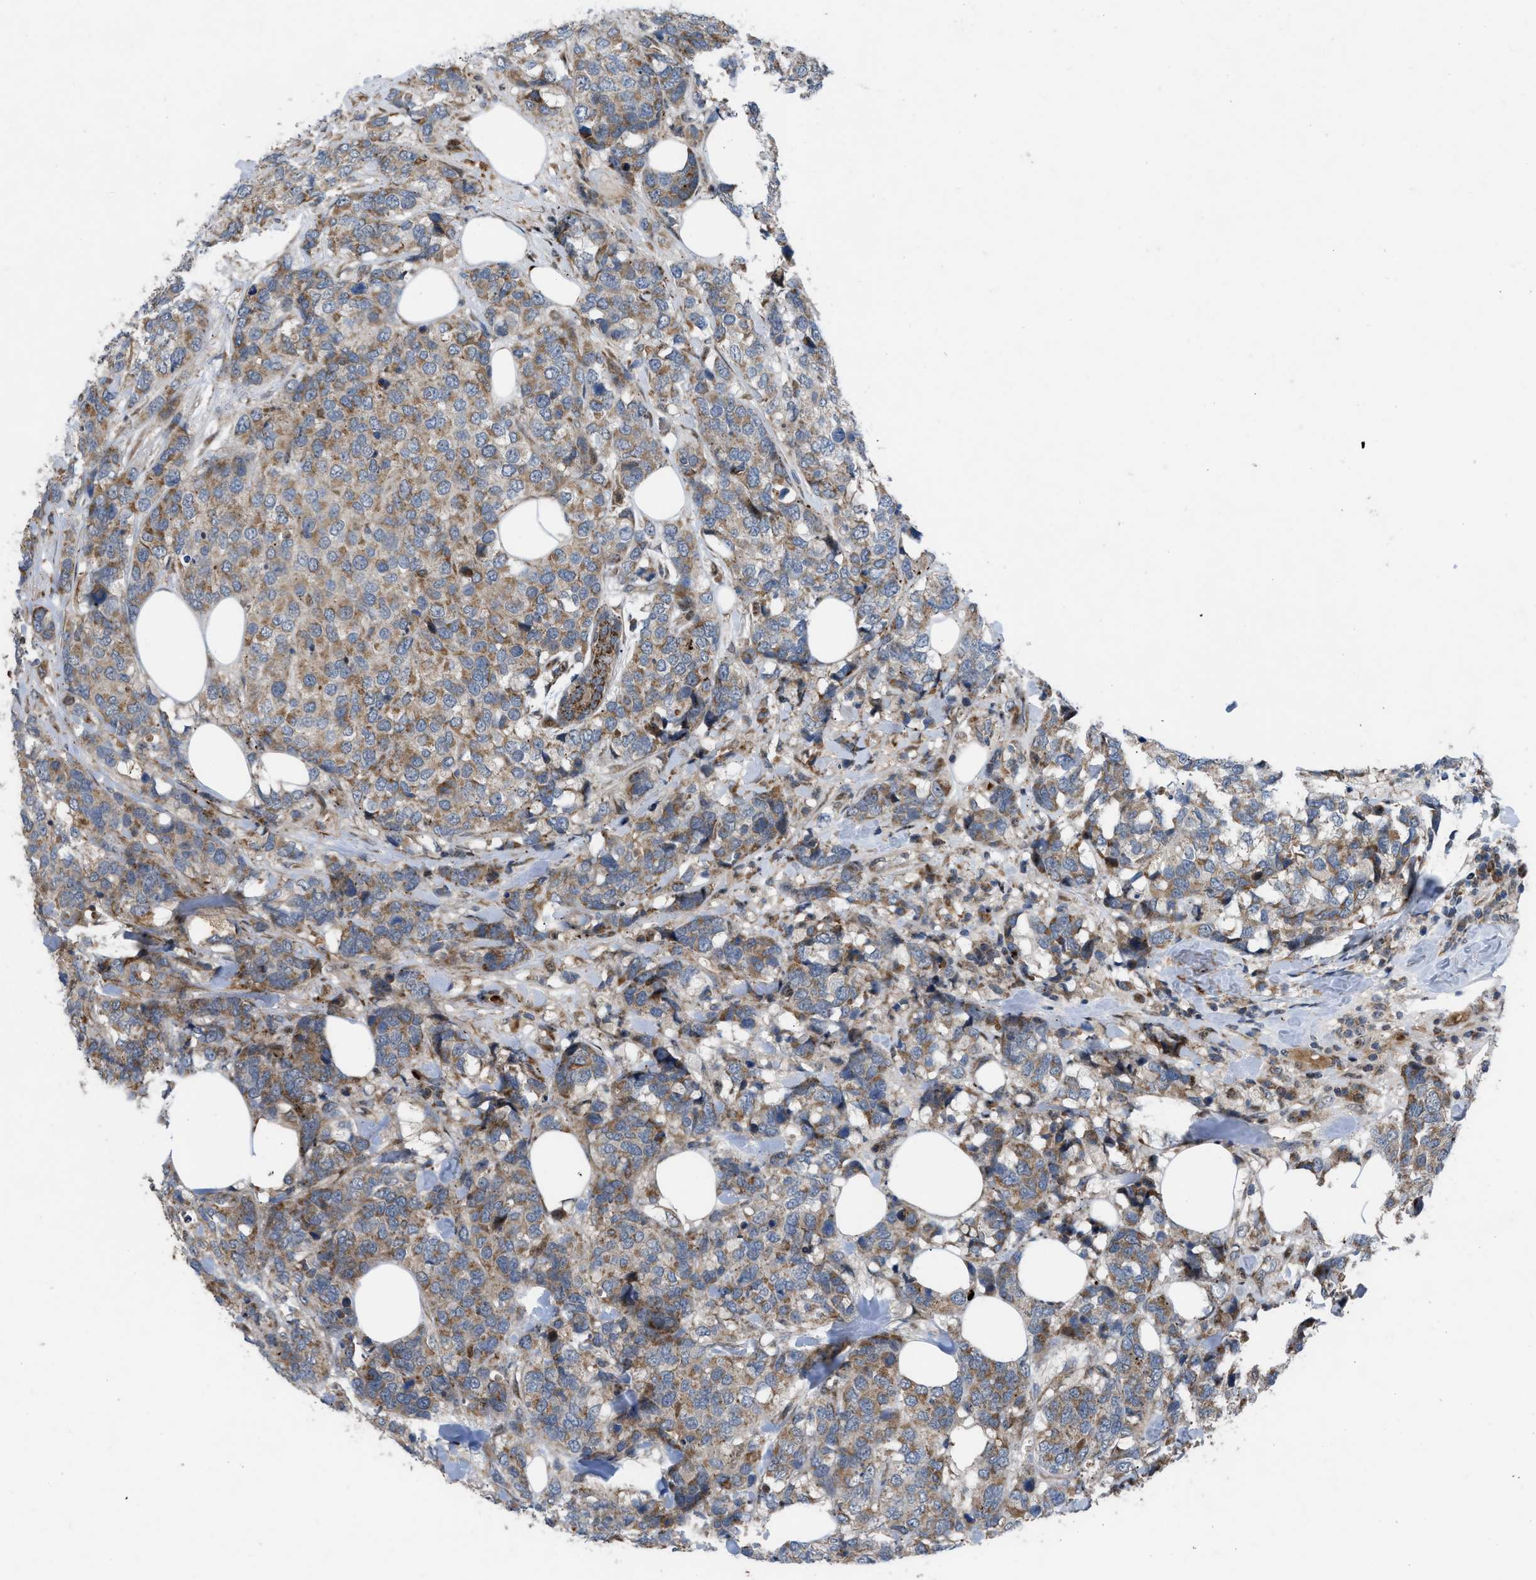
{"staining": {"intensity": "weak", "quantity": ">75%", "location": "cytoplasmic/membranous"}, "tissue": "breast cancer", "cell_type": "Tumor cells", "image_type": "cancer", "snomed": [{"axis": "morphology", "description": "Lobular carcinoma"}, {"axis": "topography", "description": "Breast"}], "caption": "Immunohistochemical staining of human breast cancer demonstrates weak cytoplasmic/membranous protein expression in about >75% of tumor cells. (DAB IHC with brightfield microscopy, high magnification).", "gene": "AP3M2", "patient": {"sex": "female", "age": 59}}